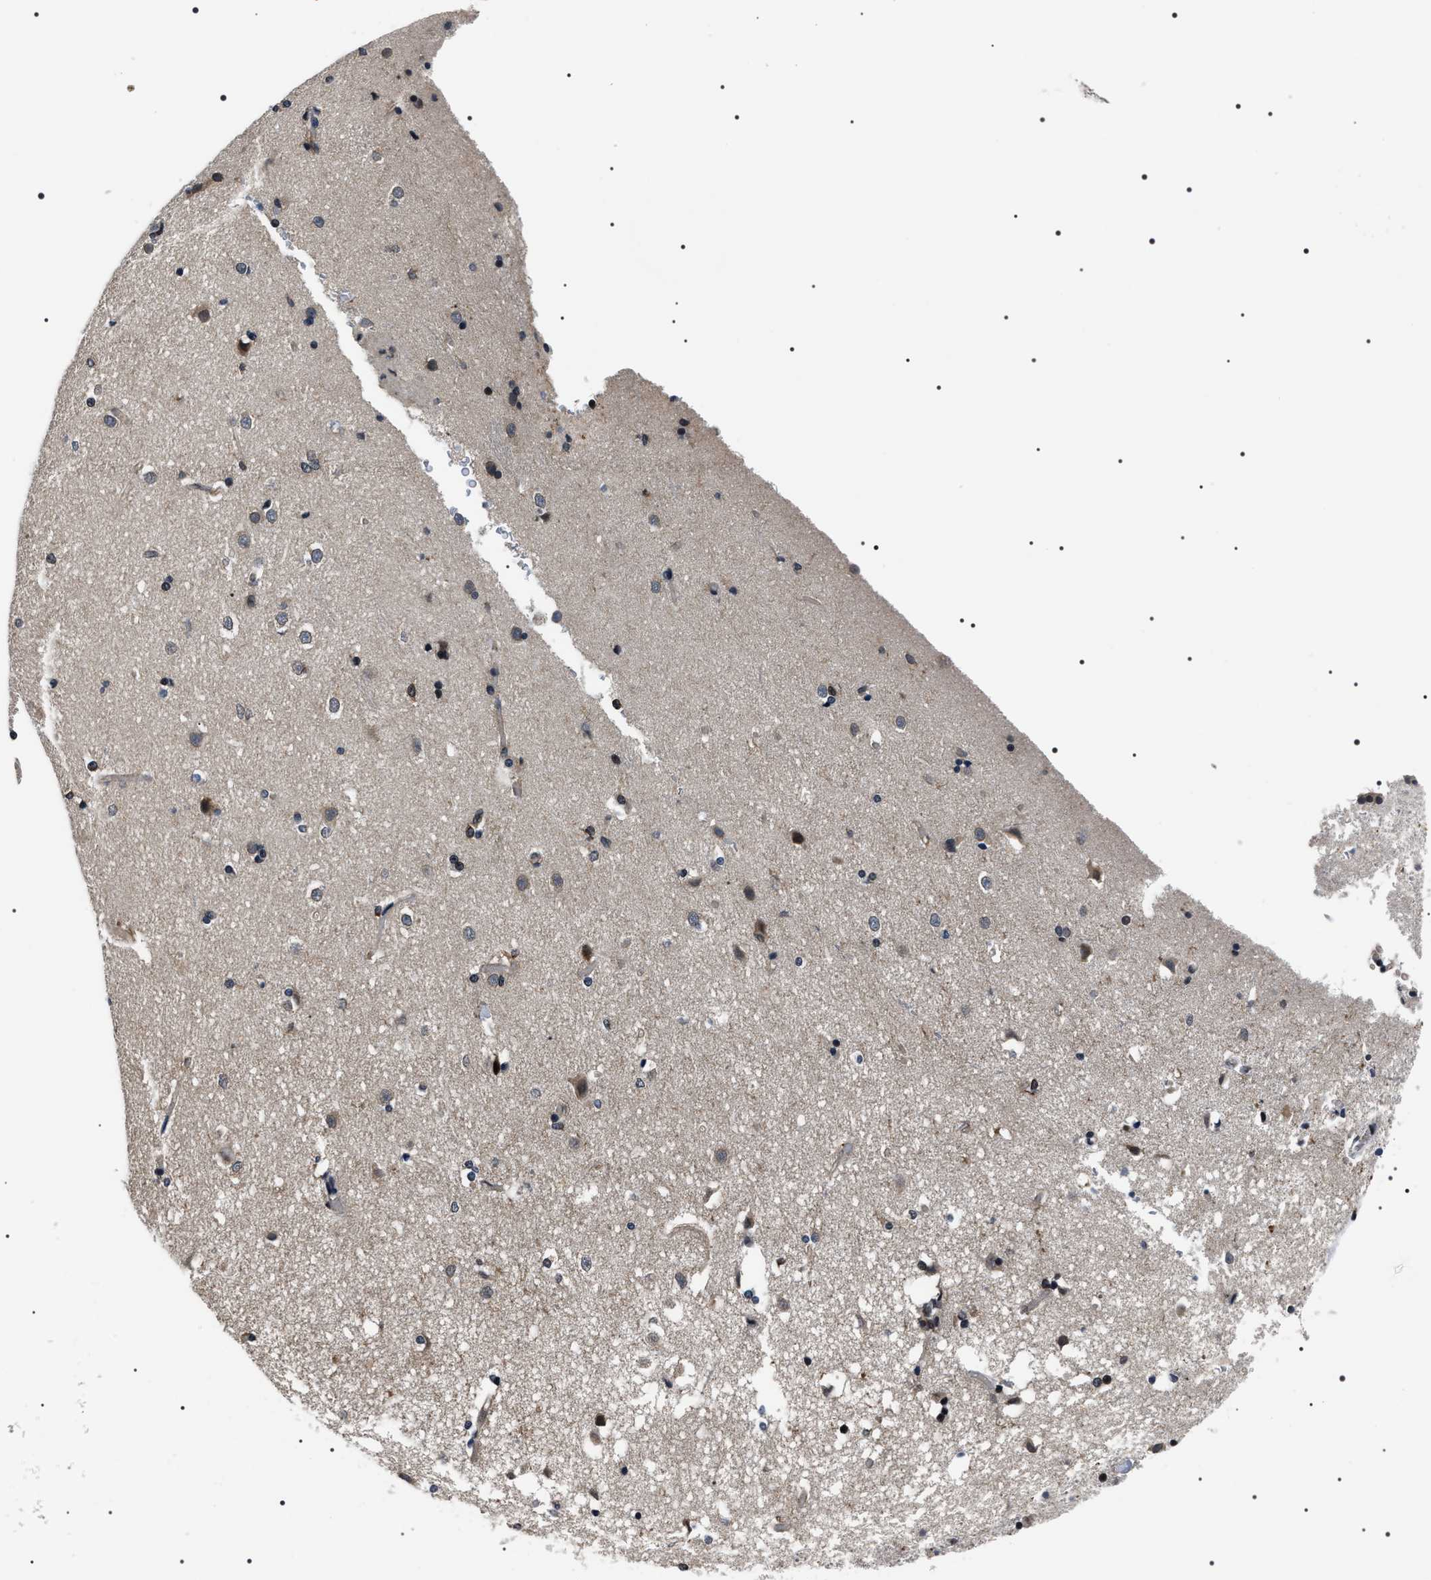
{"staining": {"intensity": "negative", "quantity": "none", "location": "none"}, "tissue": "caudate", "cell_type": "Glial cells", "image_type": "normal", "snomed": [{"axis": "morphology", "description": "Normal tissue, NOS"}, {"axis": "topography", "description": "Lateral ventricle wall"}], "caption": "Glial cells are negative for brown protein staining in unremarkable caudate. (DAB (3,3'-diaminobenzidine) immunohistochemistry with hematoxylin counter stain).", "gene": "SIPA1", "patient": {"sex": "female", "age": 19}}